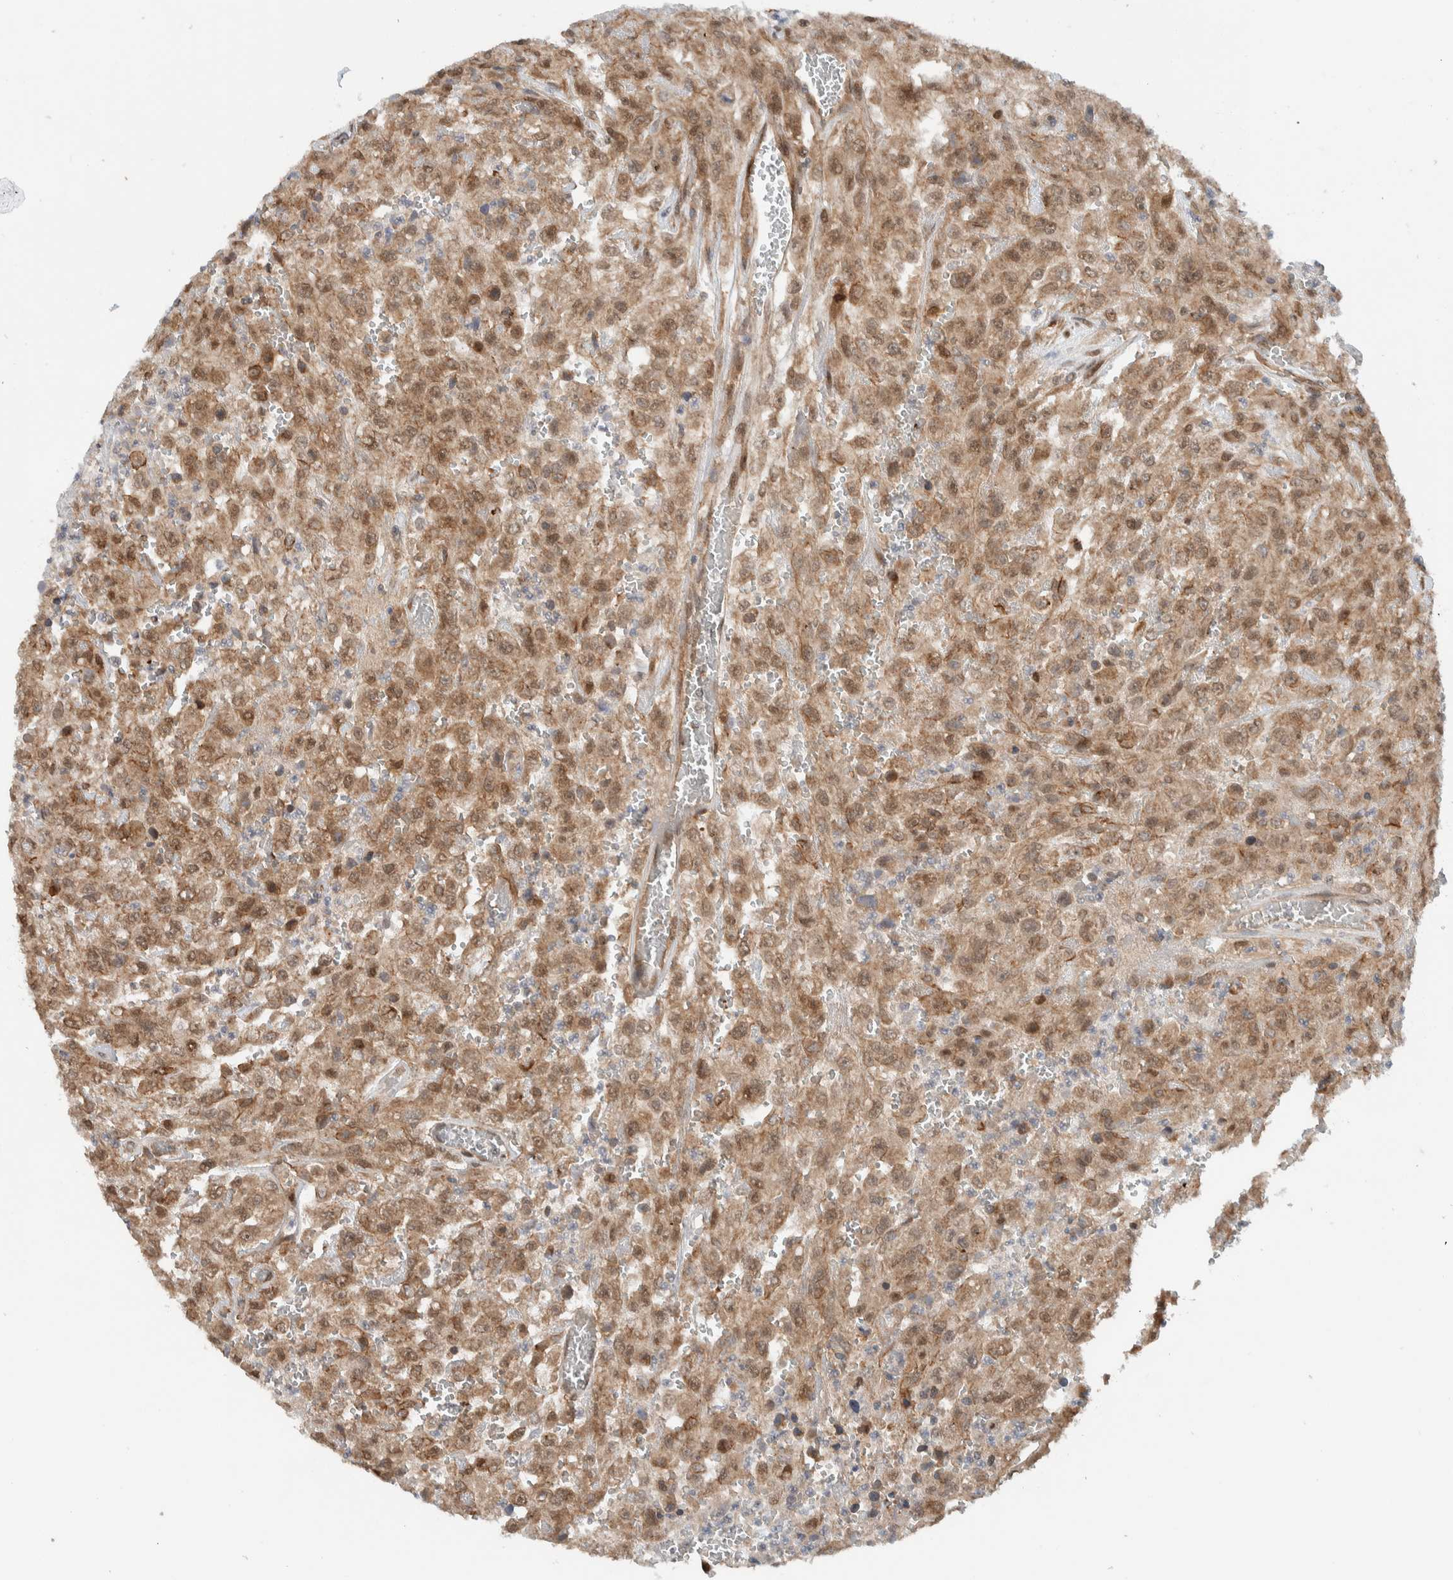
{"staining": {"intensity": "weak", "quantity": ">75%", "location": "cytoplasmic/membranous"}, "tissue": "urothelial cancer", "cell_type": "Tumor cells", "image_type": "cancer", "snomed": [{"axis": "morphology", "description": "Urothelial carcinoma, High grade"}, {"axis": "topography", "description": "Urinary bladder"}], "caption": "High-grade urothelial carcinoma stained for a protein reveals weak cytoplasmic/membranous positivity in tumor cells.", "gene": "KLHL6", "patient": {"sex": "male", "age": 46}}